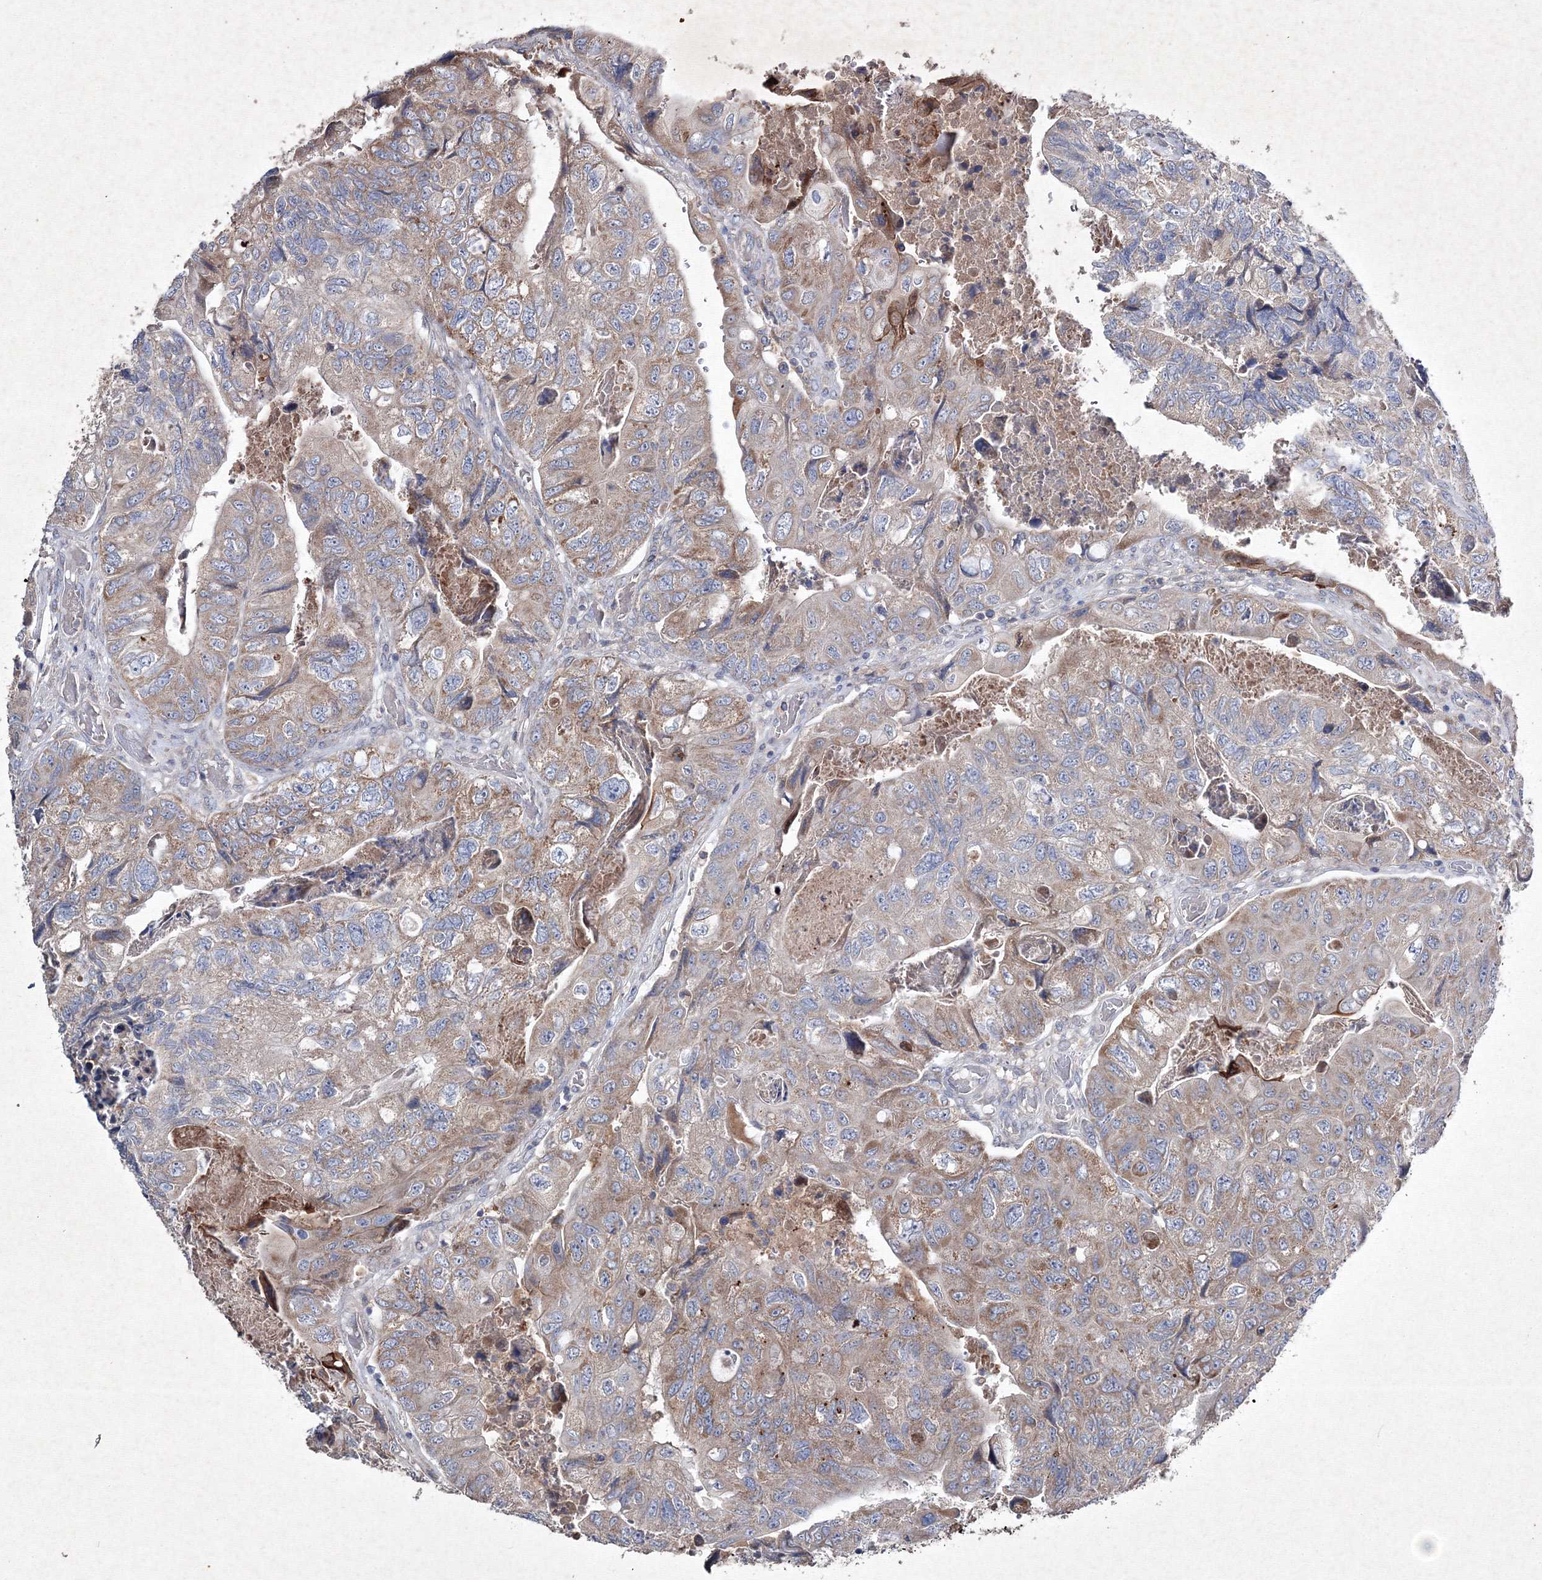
{"staining": {"intensity": "weak", "quantity": ">75%", "location": "cytoplasmic/membranous"}, "tissue": "colorectal cancer", "cell_type": "Tumor cells", "image_type": "cancer", "snomed": [{"axis": "morphology", "description": "Adenocarcinoma, NOS"}, {"axis": "topography", "description": "Rectum"}], "caption": "Tumor cells show low levels of weak cytoplasmic/membranous positivity in about >75% of cells in adenocarcinoma (colorectal).", "gene": "GFM1", "patient": {"sex": "male", "age": 63}}